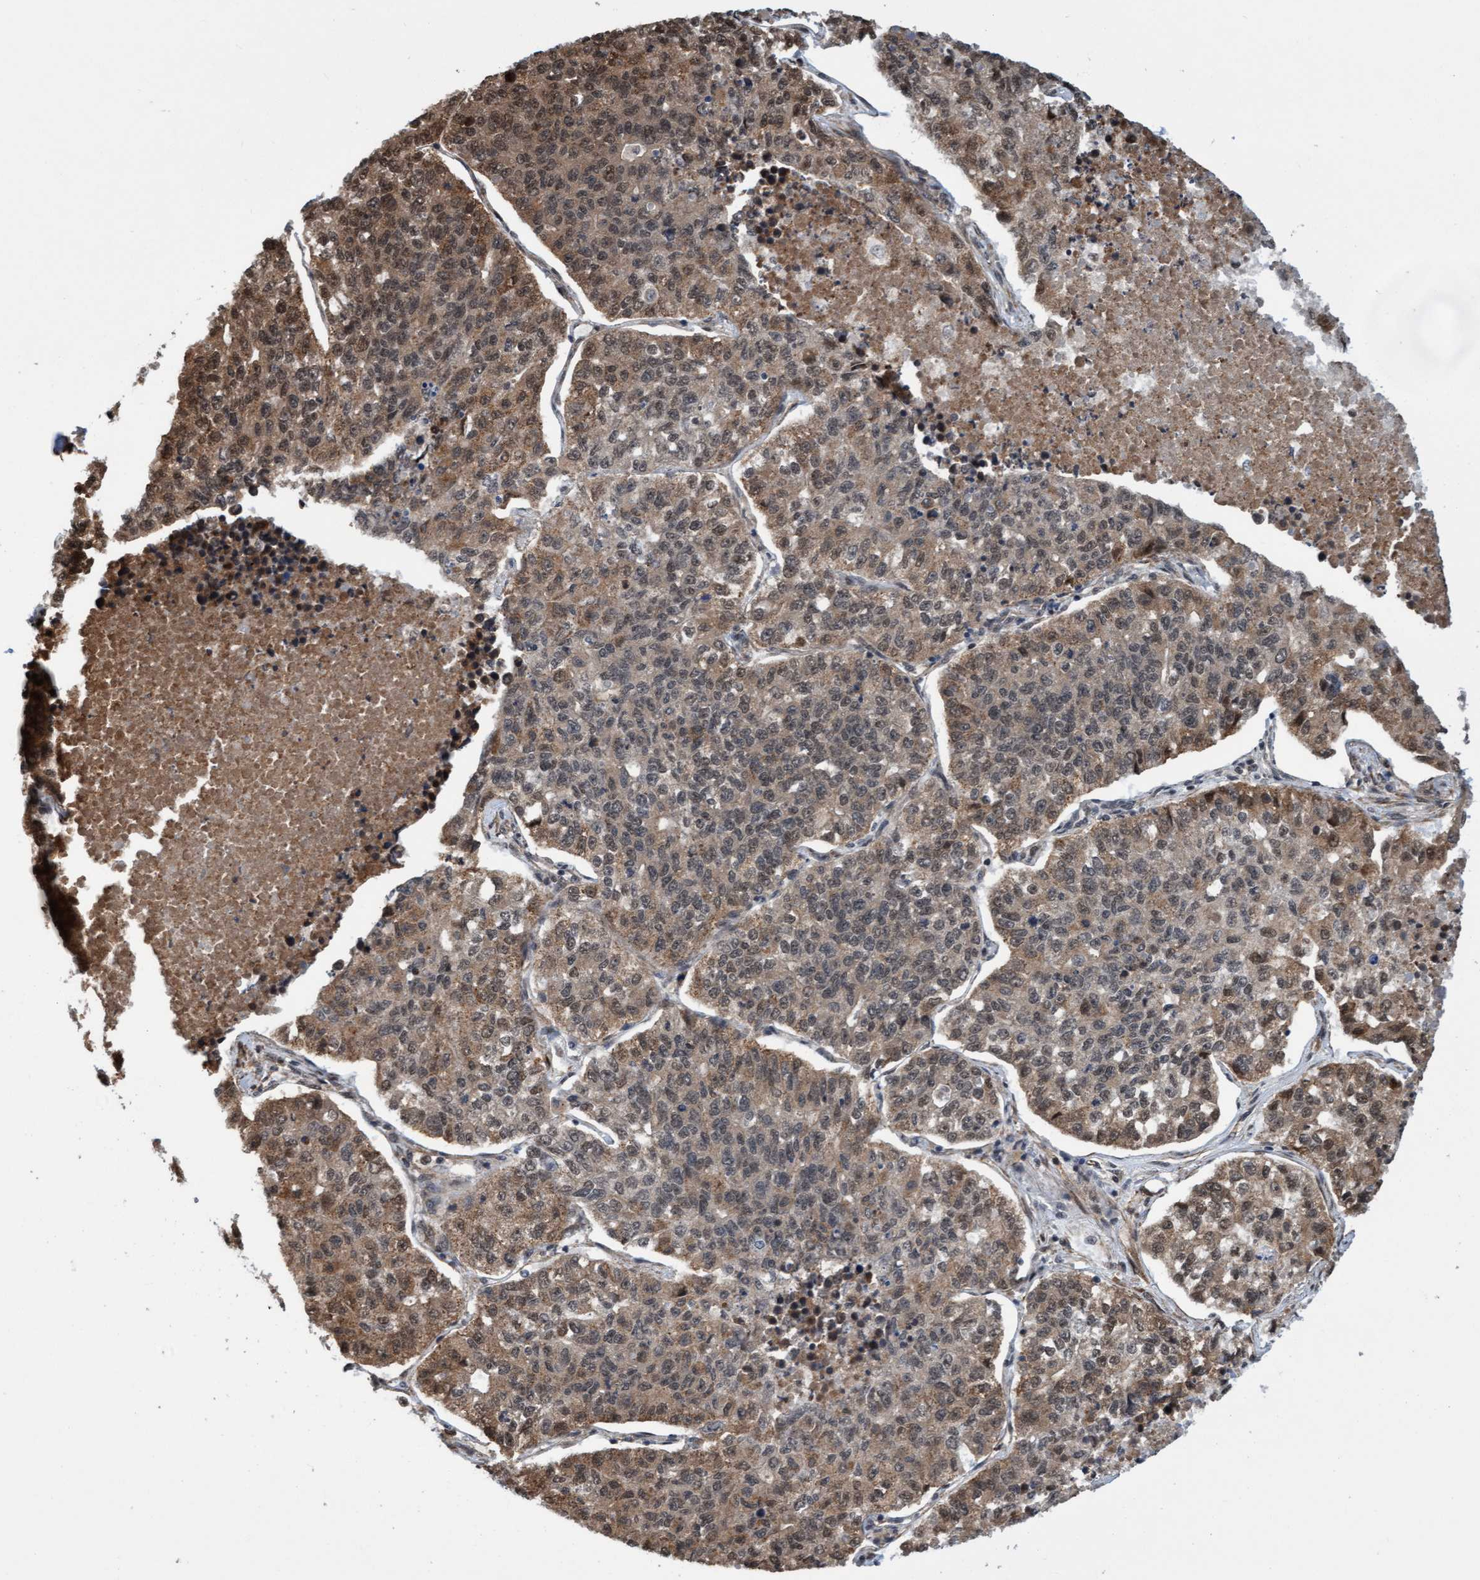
{"staining": {"intensity": "moderate", "quantity": "25%-75%", "location": "cytoplasmic/membranous,nuclear"}, "tissue": "lung cancer", "cell_type": "Tumor cells", "image_type": "cancer", "snomed": [{"axis": "morphology", "description": "Adenocarcinoma, NOS"}, {"axis": "topography", "description": "Lung"}], "caption": "DAB immunohistochemical staining of lung cancer displays moderate cytoplasmic/membranous and nuclear protein positivity in approximately 25%-75% of tumor cells.", "gene": "STXBP4", "patient": {"sex": "male", "age": 49}}